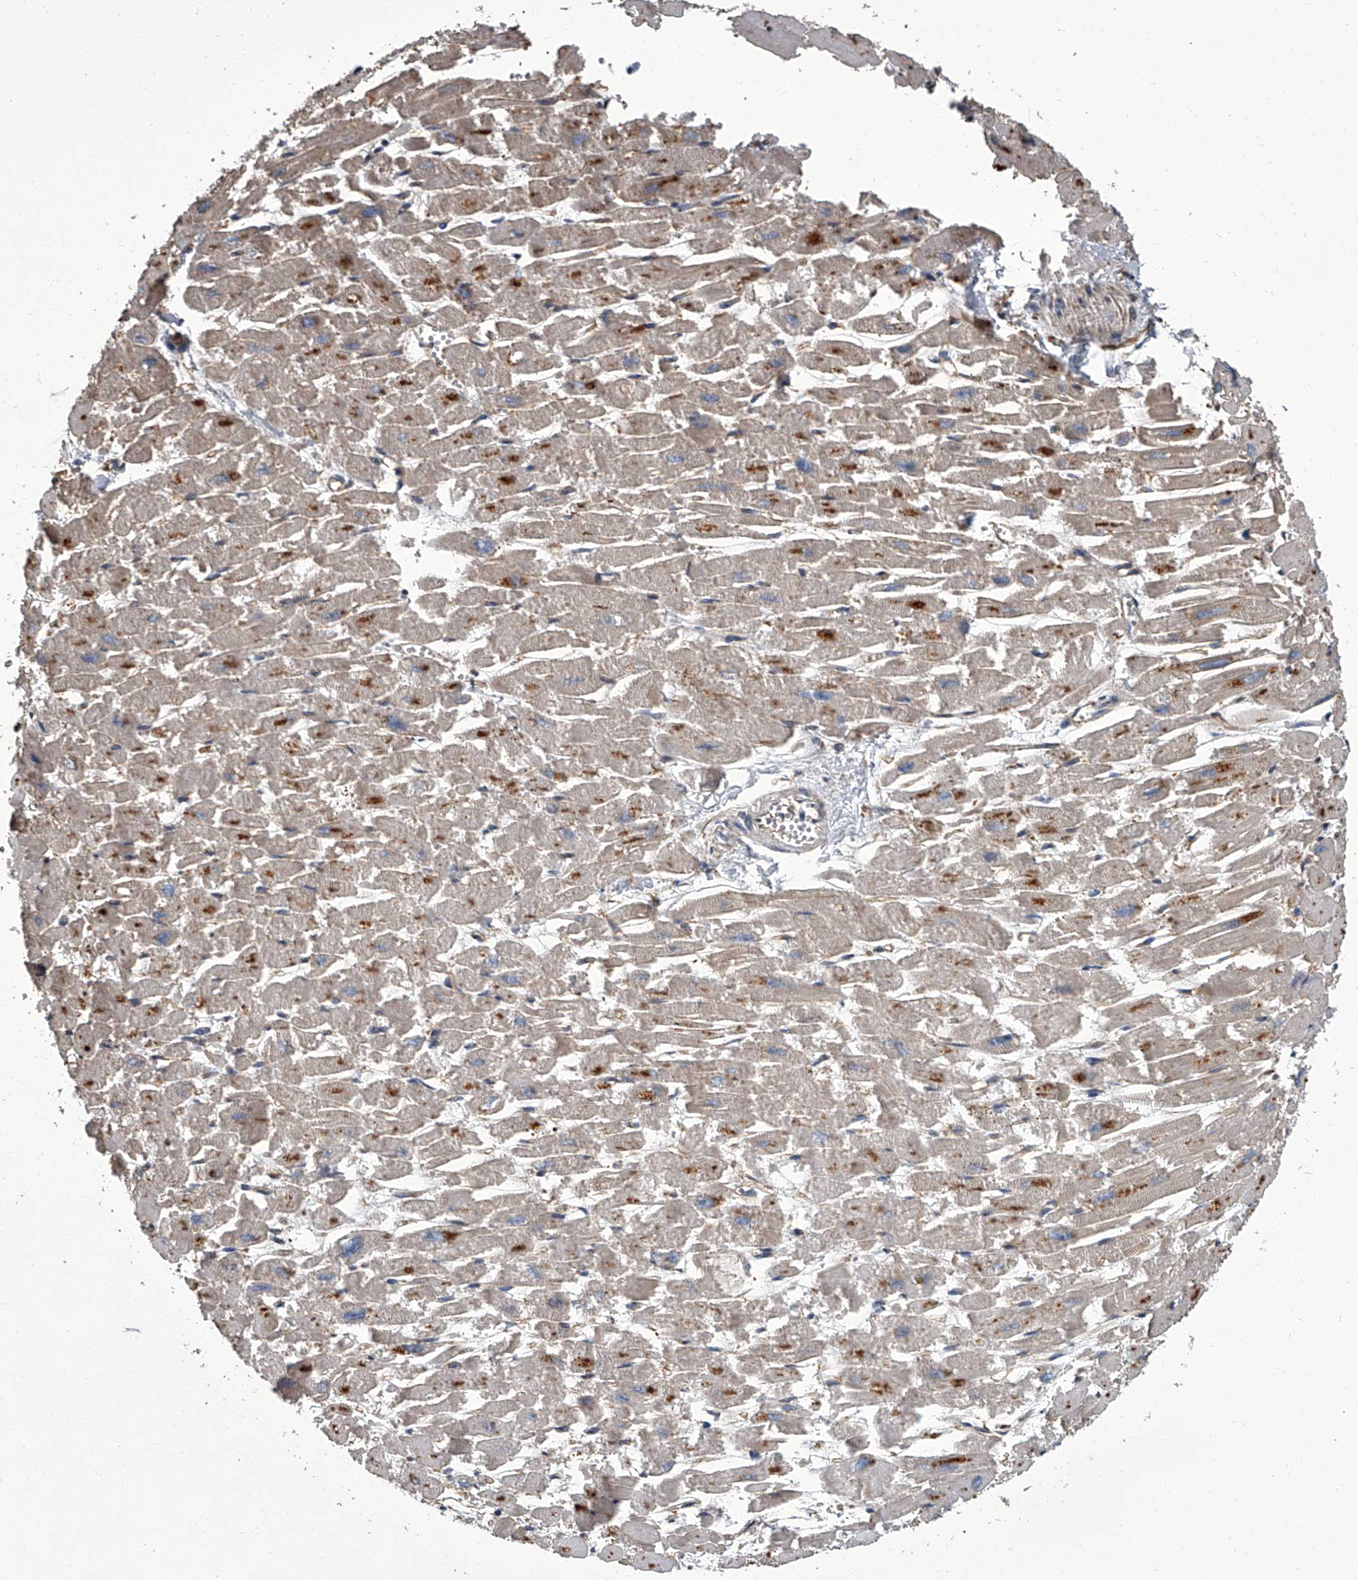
{"staining": {"intensity": "moderate", "quantity": "<25%", "location": "cytoplasmic/membranous"}, "tissue": "heart muscle", "cell_type": "Cardiomyocytes", "image_type": "normal", "snomed": [{"axis": "morphology", "description": "Normal tissue, NOS"}, {"axis": "topography", "description": "Heart"}], "caption": "This is a photomicrograph of immunohistochemistry (IHC) staining of benign heart muscle, which shows moderate expression in the cytoplasmic/membranous of cardiomyocytes.", "gene": "SIRT4", "patient": {"sex": "male", "age": 54}}